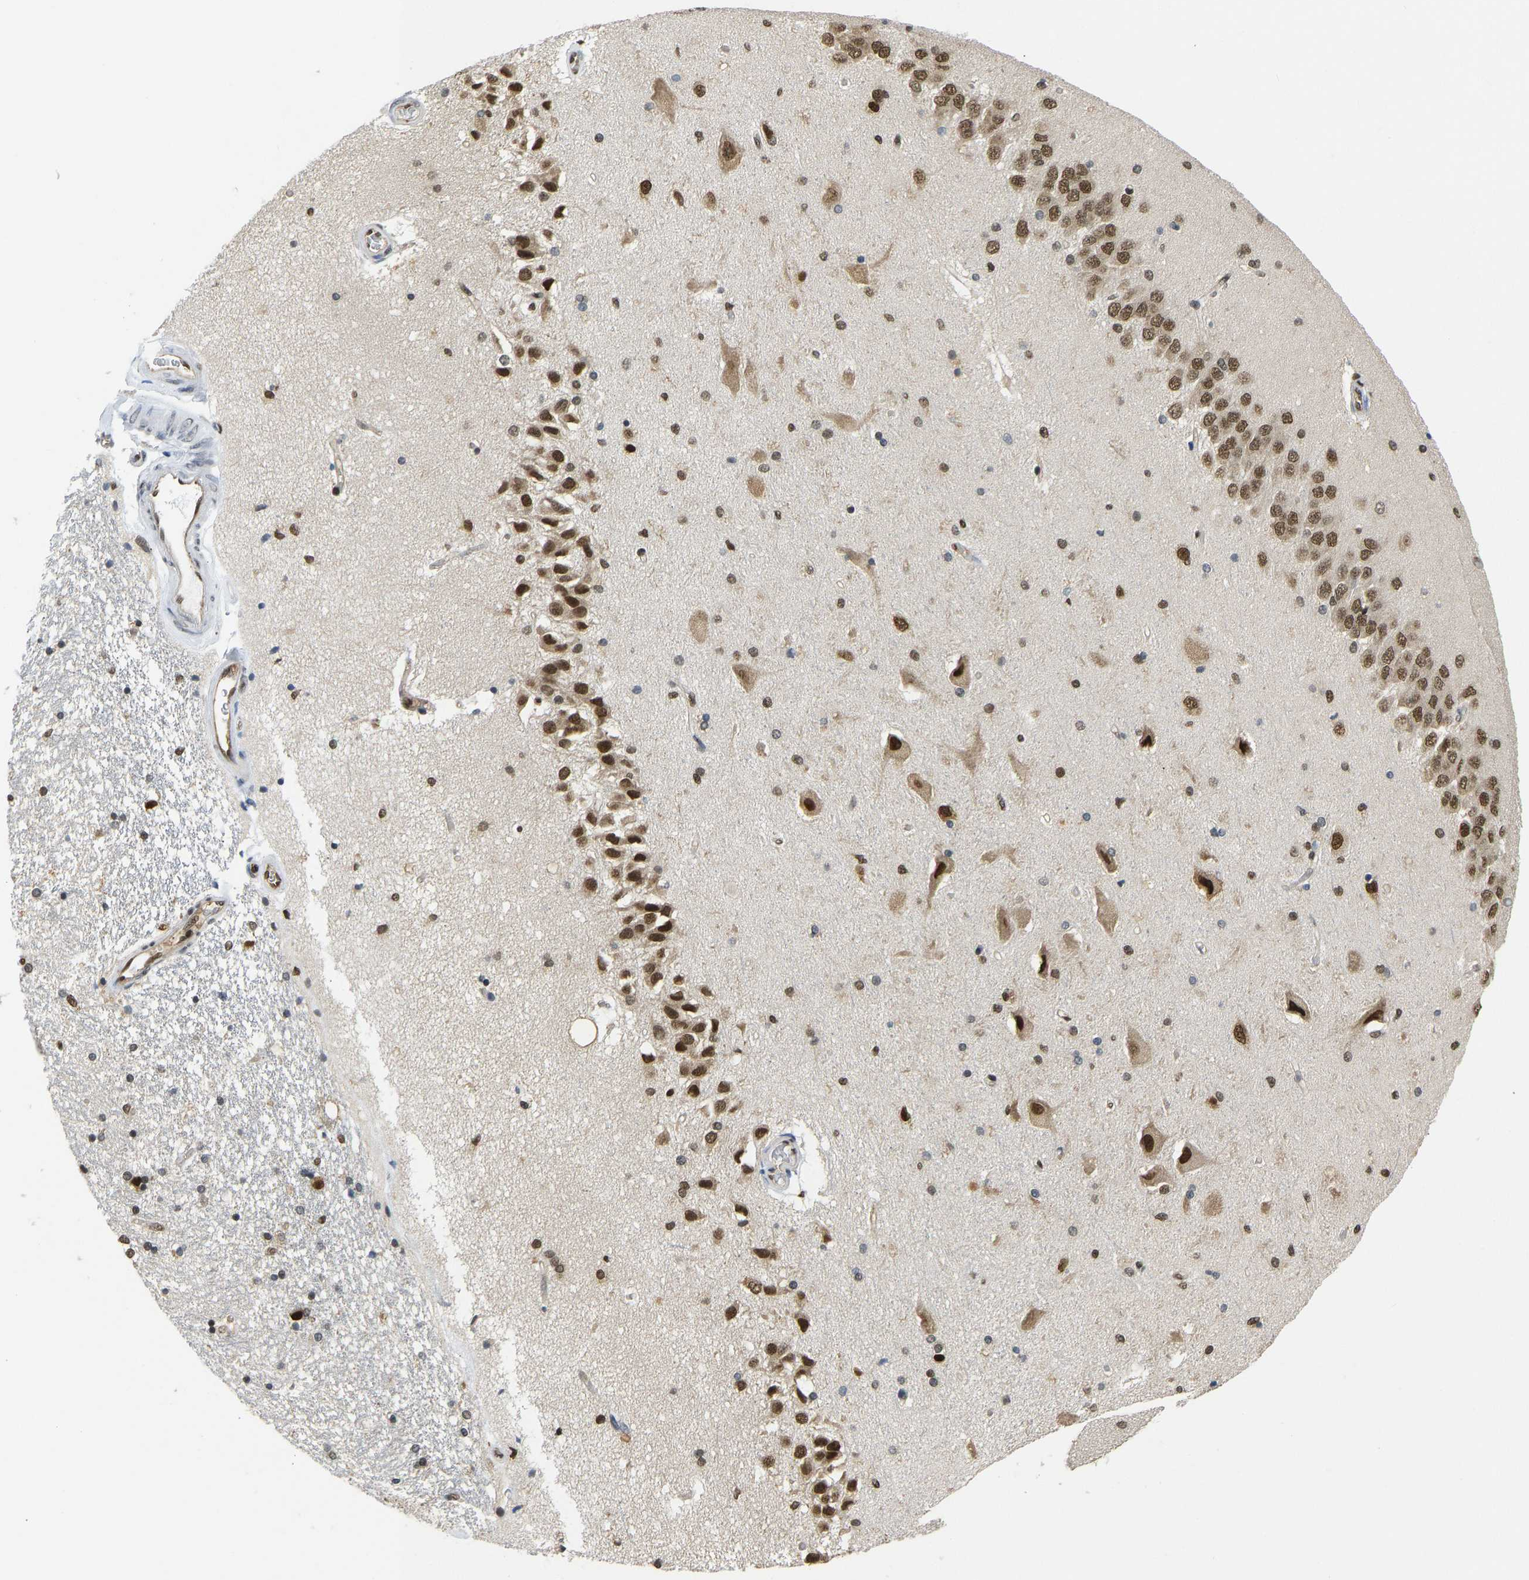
{"staining": {"intensity": "strong", "quantity": "<25%", "location": "nuclear"}, "tissue": "hippocampus", "cell_type": "Glial cells", "image_type": "normal", "snomed": [{"axis": "morphology", "description": "Normal tissue, NOS"}, {"axis": "topography", "description": "Hippocampus"}], "caption": "Unremarkable hippocampus demonstrates strong nuclear expression in approximately <25% of glial cells.", "gene": "ZSCAN20", "patient": {"sex": "female", "age": 54}}